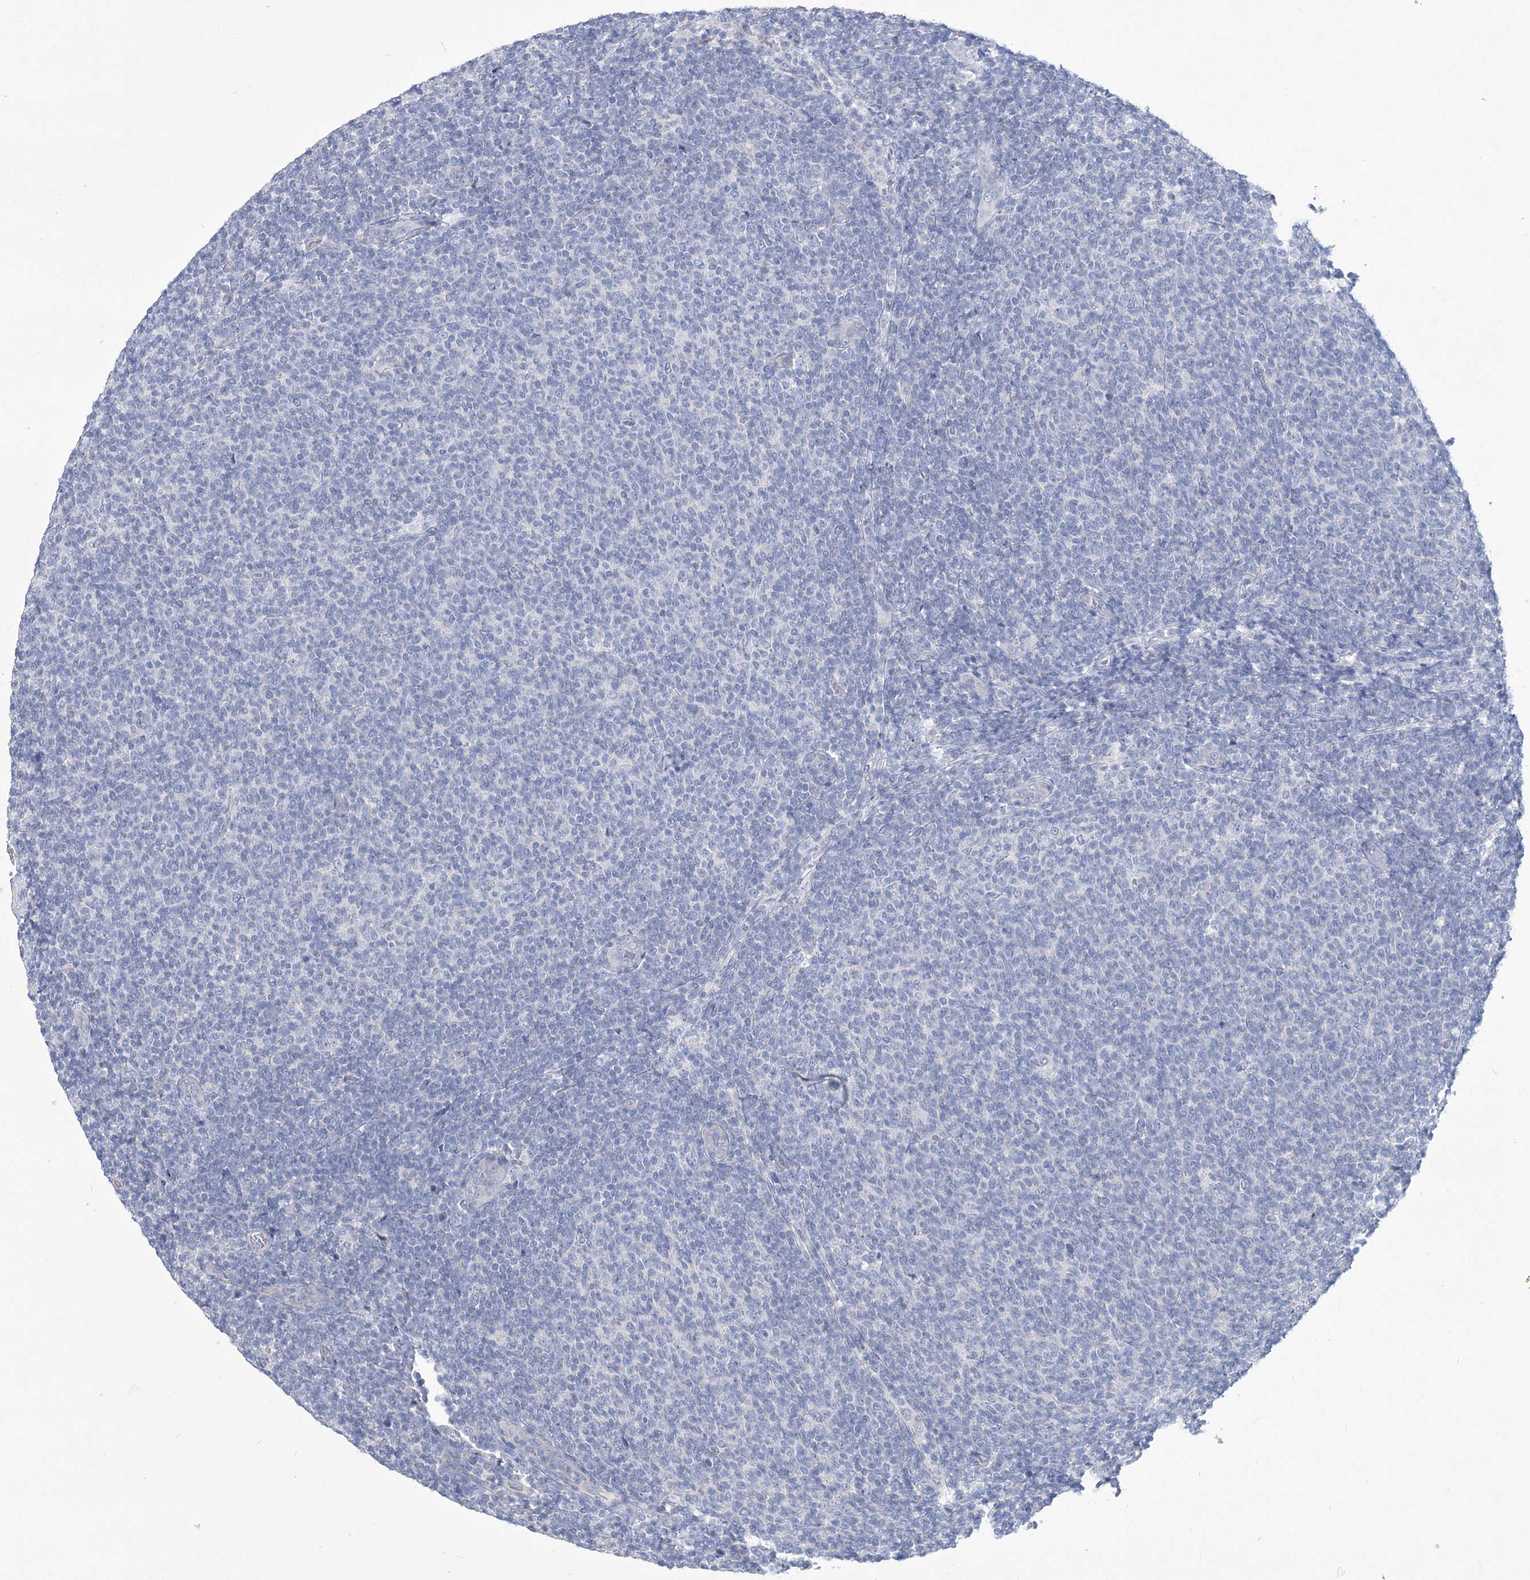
{"staining": {"intensity": "negative", "quantity": "none", "location": "none"}, "tissue": "lymphoma", "cell_type": "Tumor cells", "image_type": "cancer", "snomed": [{"axis": "morphology", "description": "Malignant lymphoma, non-Hodgkin's type, Low grade"}, {"axis": "topography", "description": "Lymph node"}], "caption": "Image shows no significant protein positivity in tumor cells of lymphoma.", "gene": "SLC9A3", "patient": {"sex": "male", "age": 66}}